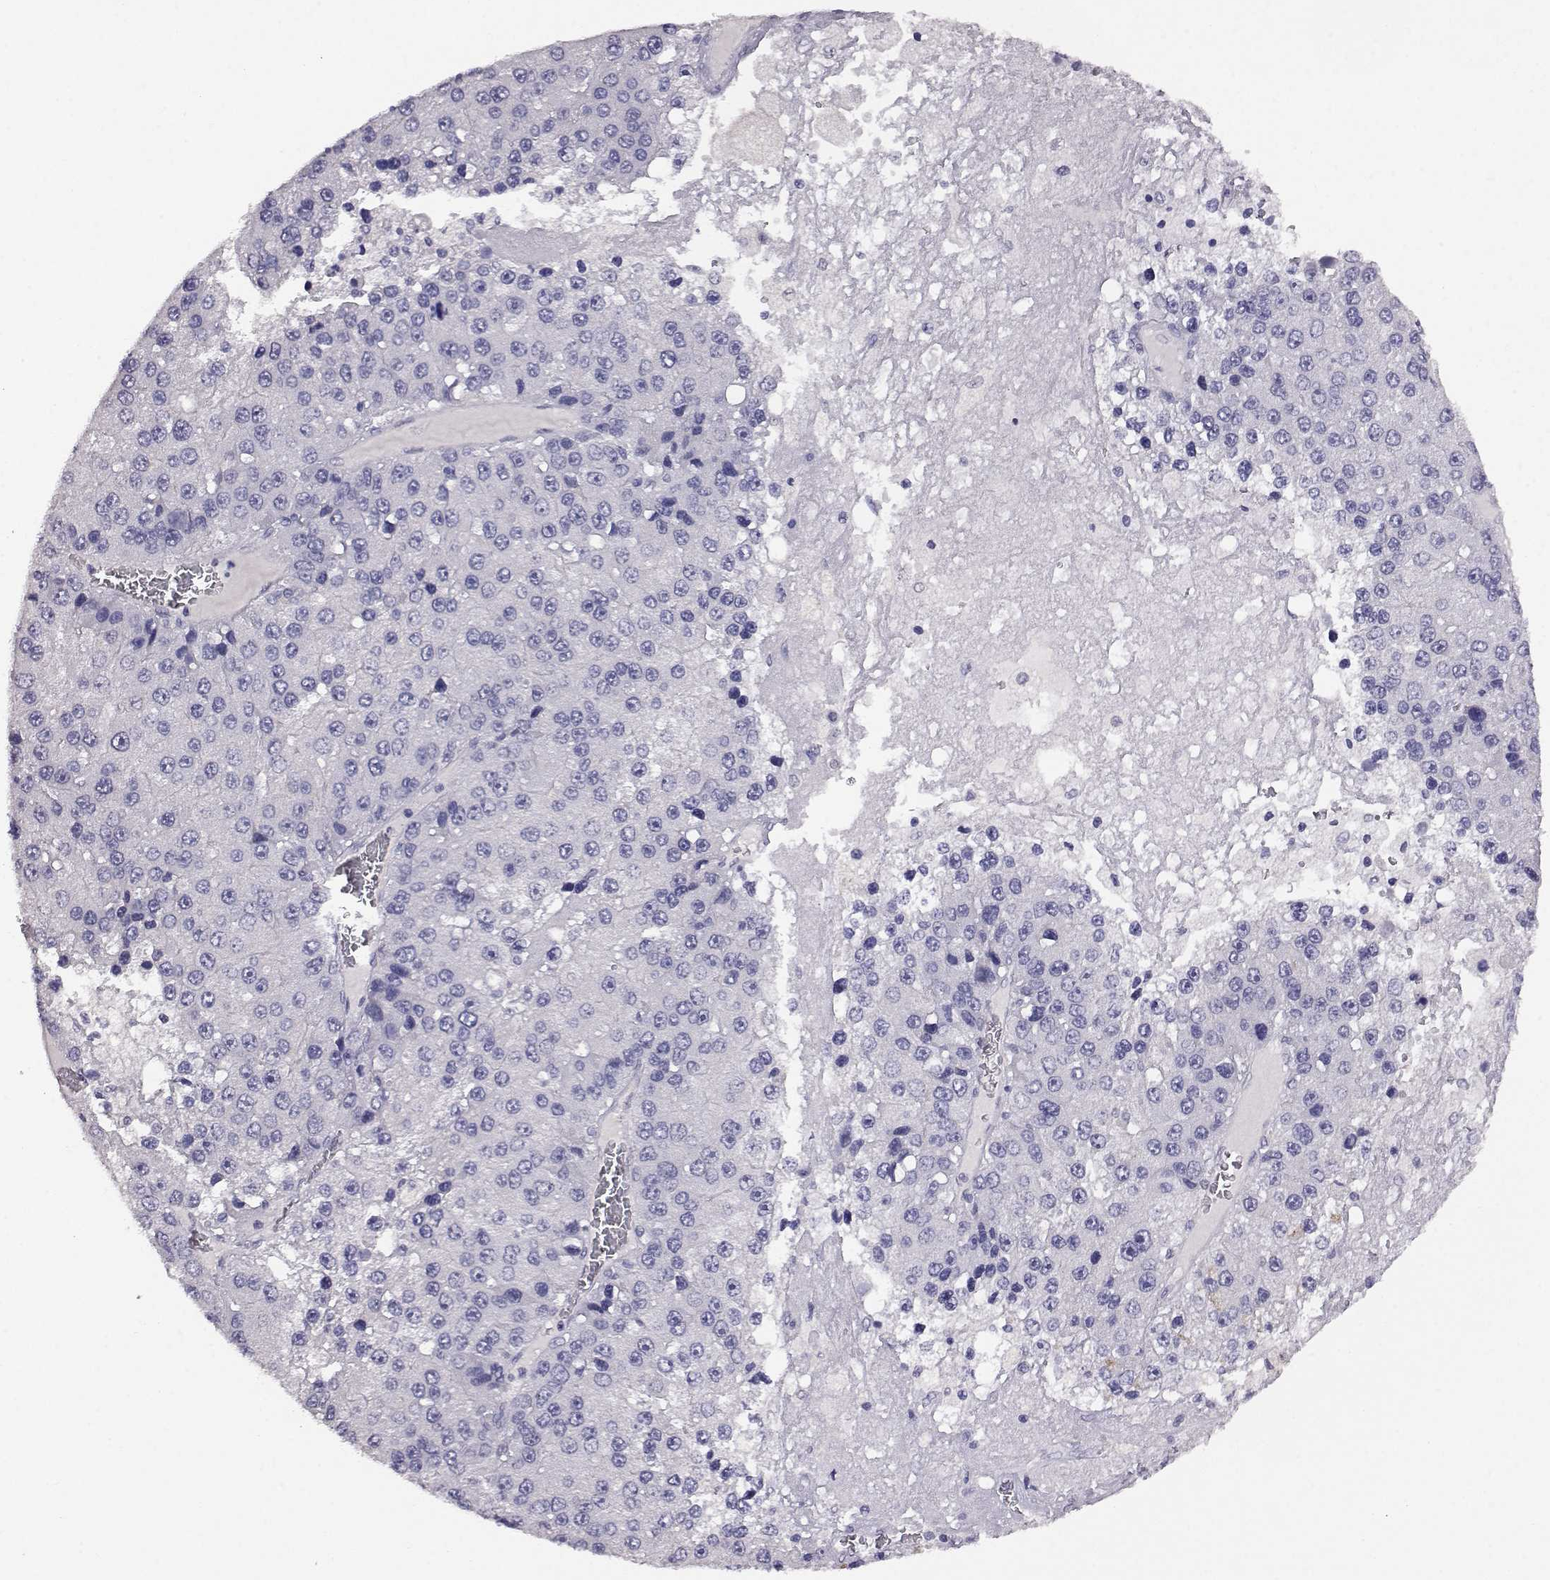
{"staining": {"intensity": "negative", "quantity": "none", "location": "none"}, "tissue": "liver cancer", "cell_type": "Tumor cells", "image_type": "cancer", "snomed": [{"axis": "morphology", "description": "Carcinoma, Hepatocellular, NOS"}, {"axis": "topography", "description": "Liver"}], "caption": "The immunohistochemistry photomicrograph has no significant expression in tumor cells of hepatocellular carcinoma (liver) tissue. The staining was performed using DAB (3,3'-diaminobenzidine) to visualize the protein expression in brown, while the nuclei were stained in blue with hematoxylin (Magnification: 20x).", "gene": "AKR1B1", "patient": {"sex": "female", "age": 73}}